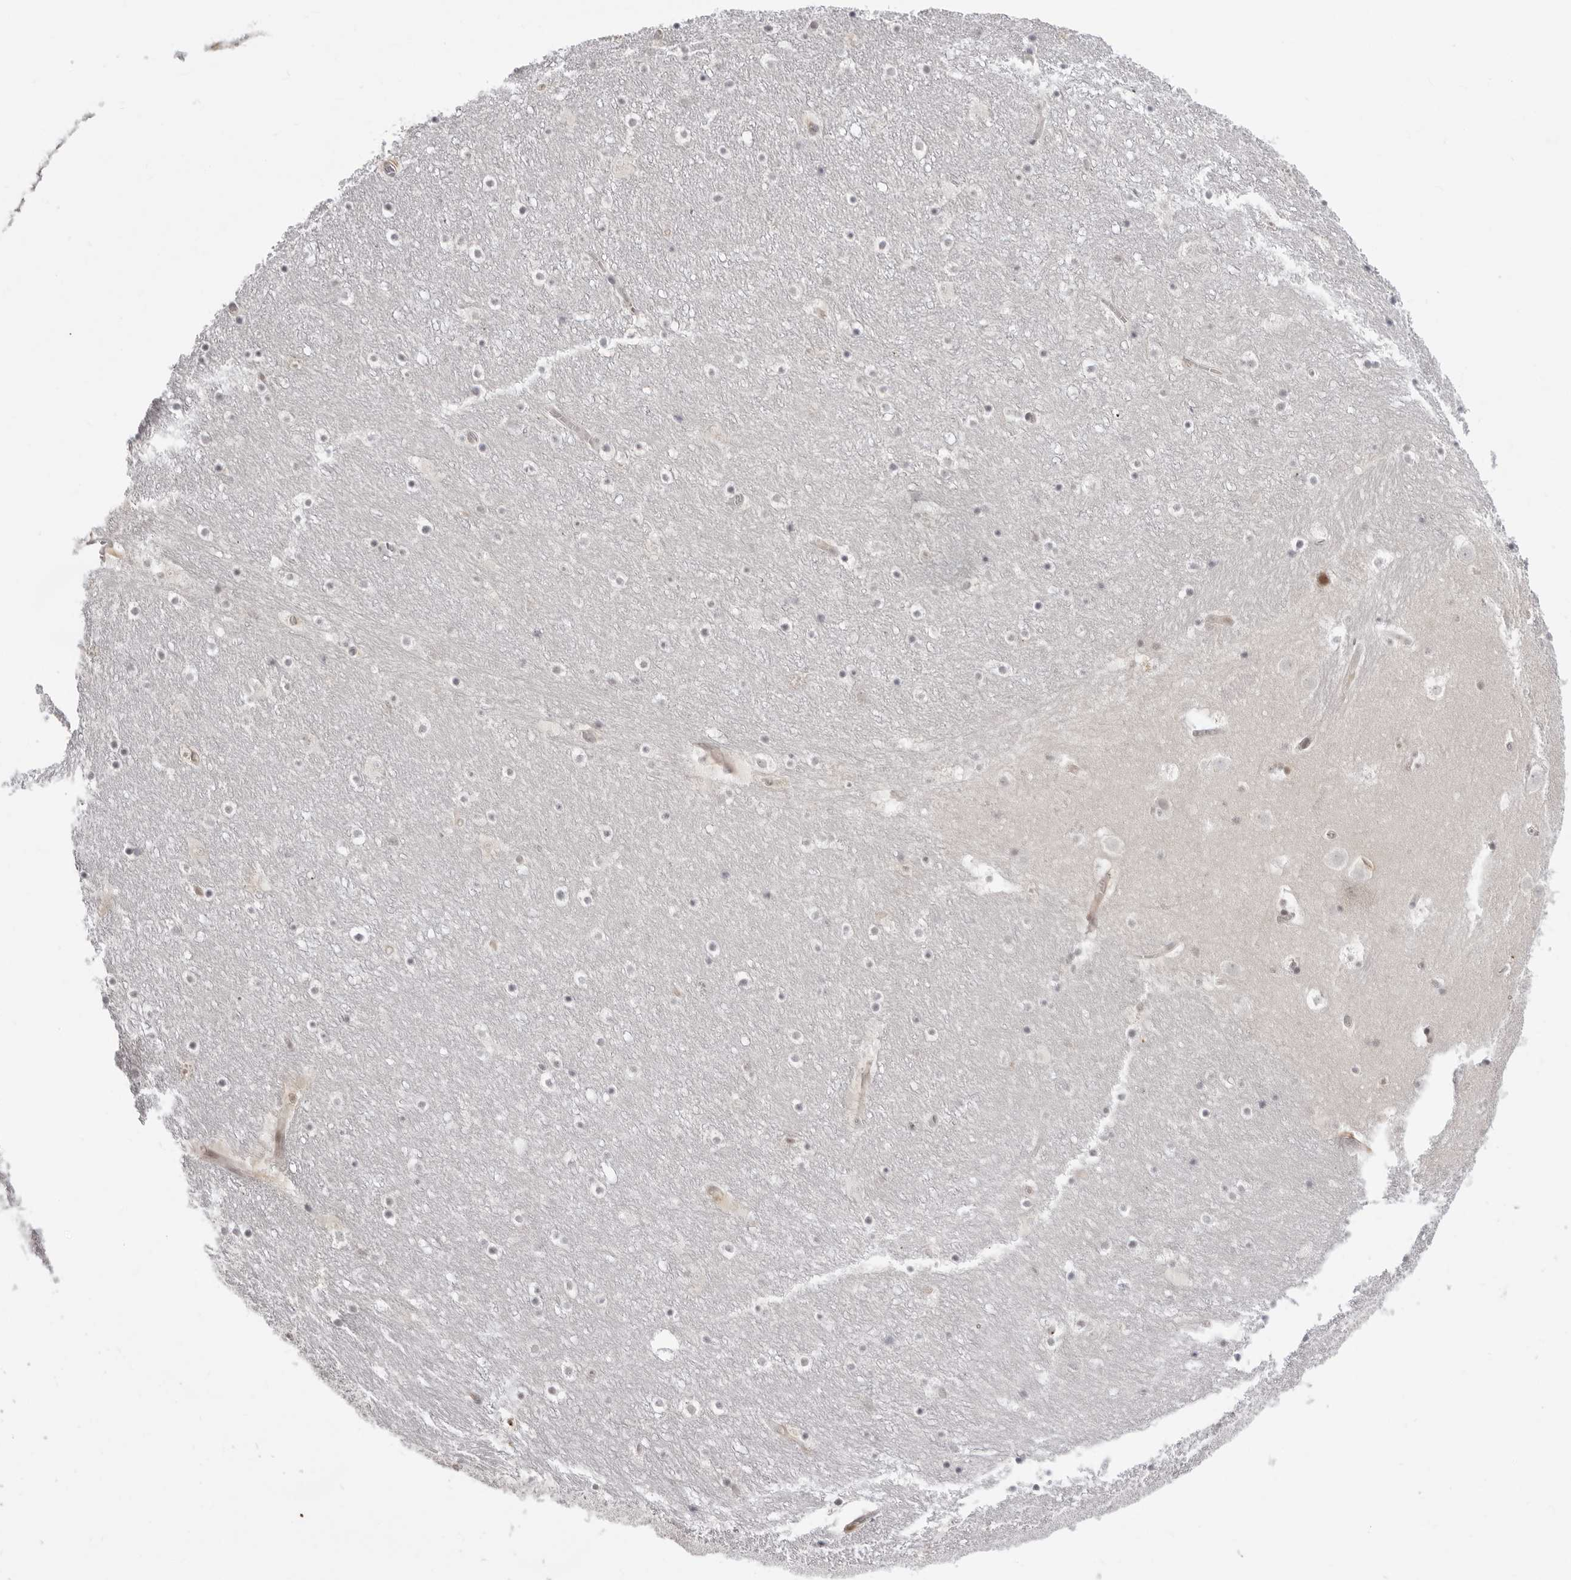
{"staining": {"intensity": "negative", "quantity": "none", "location": "none"}, "tissue": "caudate", "cell_type": "Glial cells", "image_type": "normal", "snomed": [{"axis": "morphology", "description": "Normal tissue, NOS"}, {"axis": "topography", "description": "Lateral ventricle wall"}], "caption": "Immunohistochemistry histopathology image of unremarkable human caudate stained for a protein (brown), which shows no expression in glial cells.", "gene": "SRGAP2", "patient": {"sex": "male", "age": 45}}